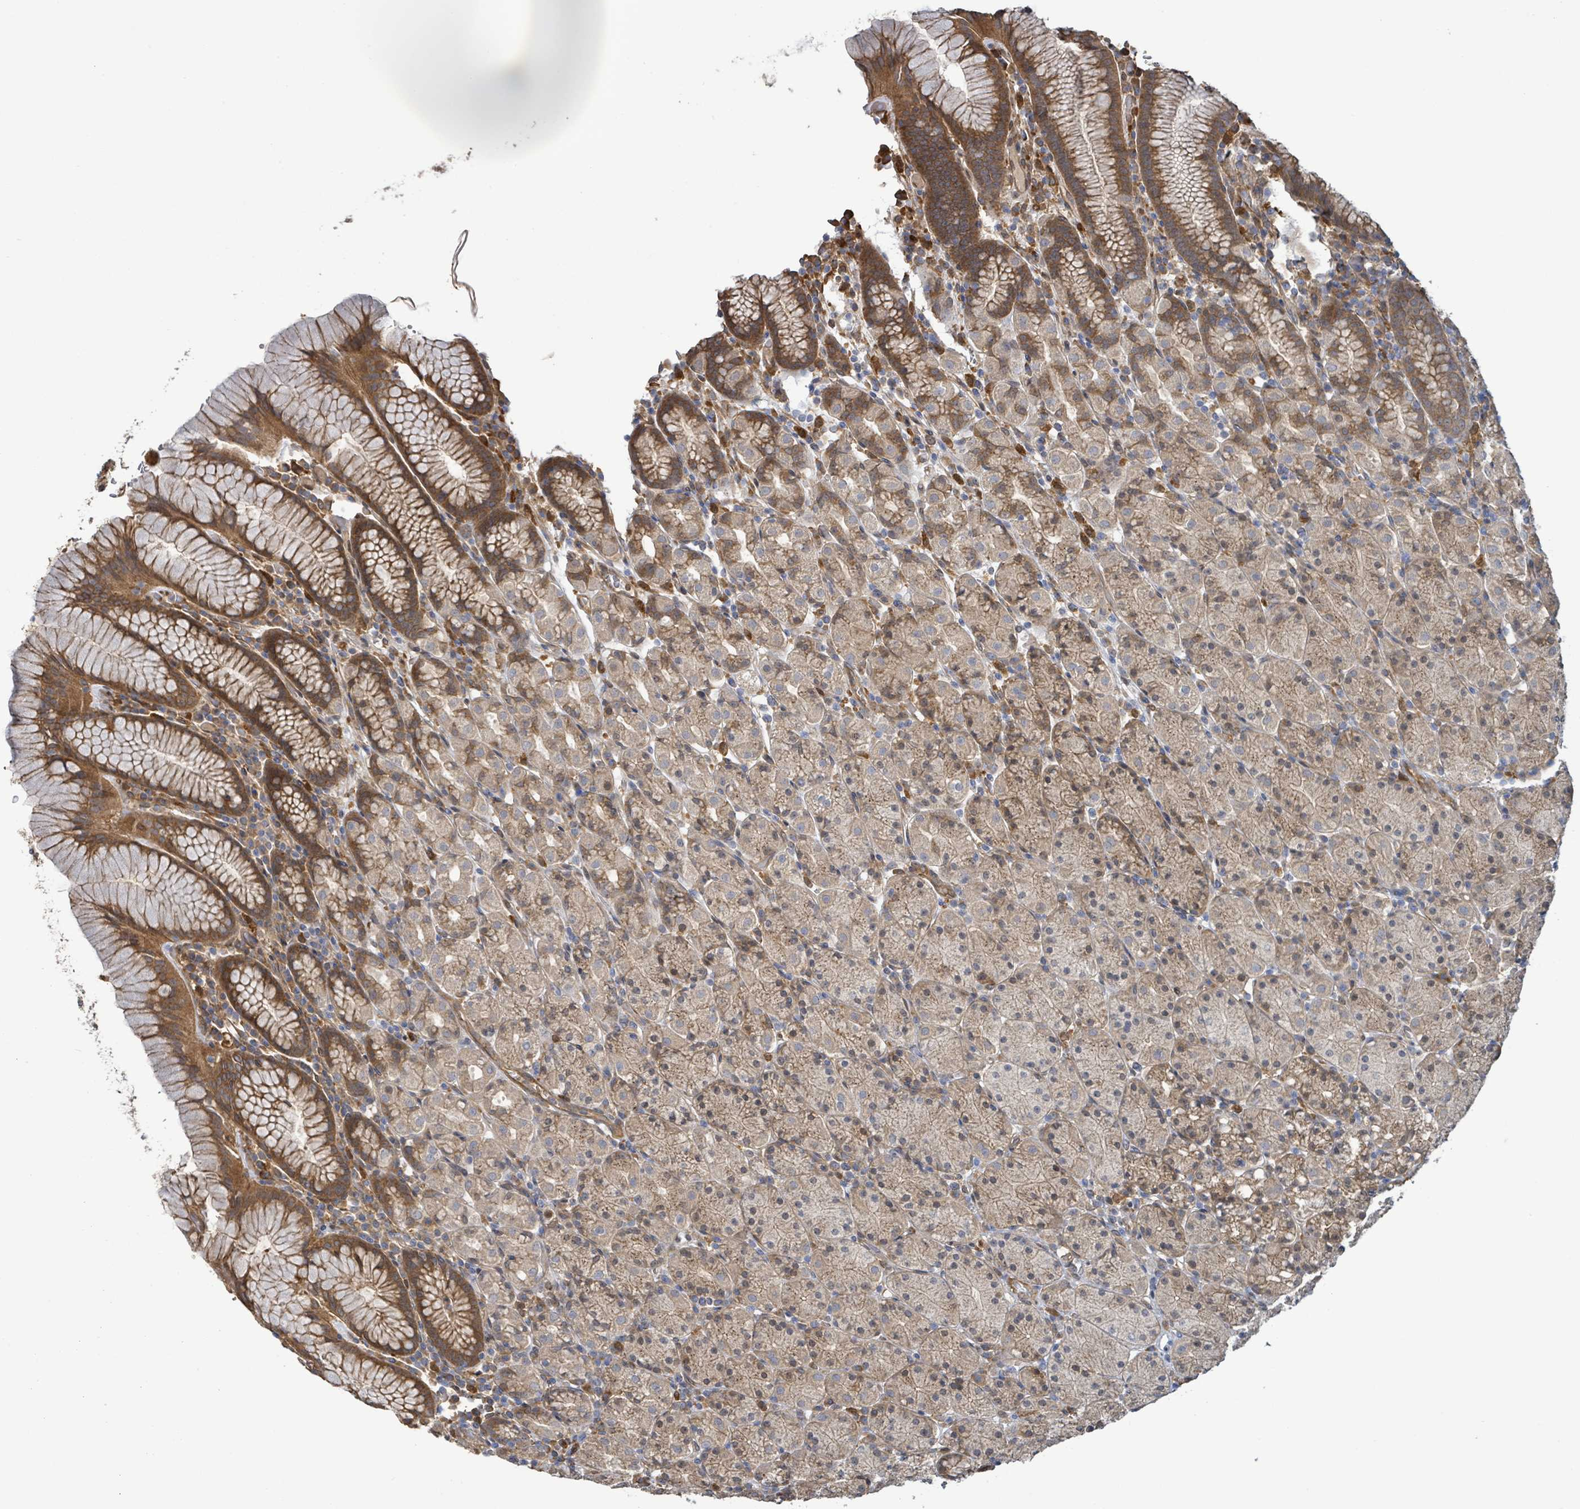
{"staining": {"intensity": "strong", "quantity": ">75%", "location": "cytoplasmic/membranous"}, "tissue": "stomach", "cell_type": "Glandular cells", "image_type": "normal", "snomed": [{"axis": "morphology", "description": "Normal tissue, NOS"}, {"axis": "topography", "description": "Stomach, upper"}, {"axis": "topography", "description": "Stomach"}], "caption": "IHC image of unremarkable human stomach stained for a protein (brown), which reveals high levels of strong cytoplasmic/membranous staining in approximately >75% of glandular cells.", "gene": "ARPIN", "patient": {"sex": "male", "age": 62}}